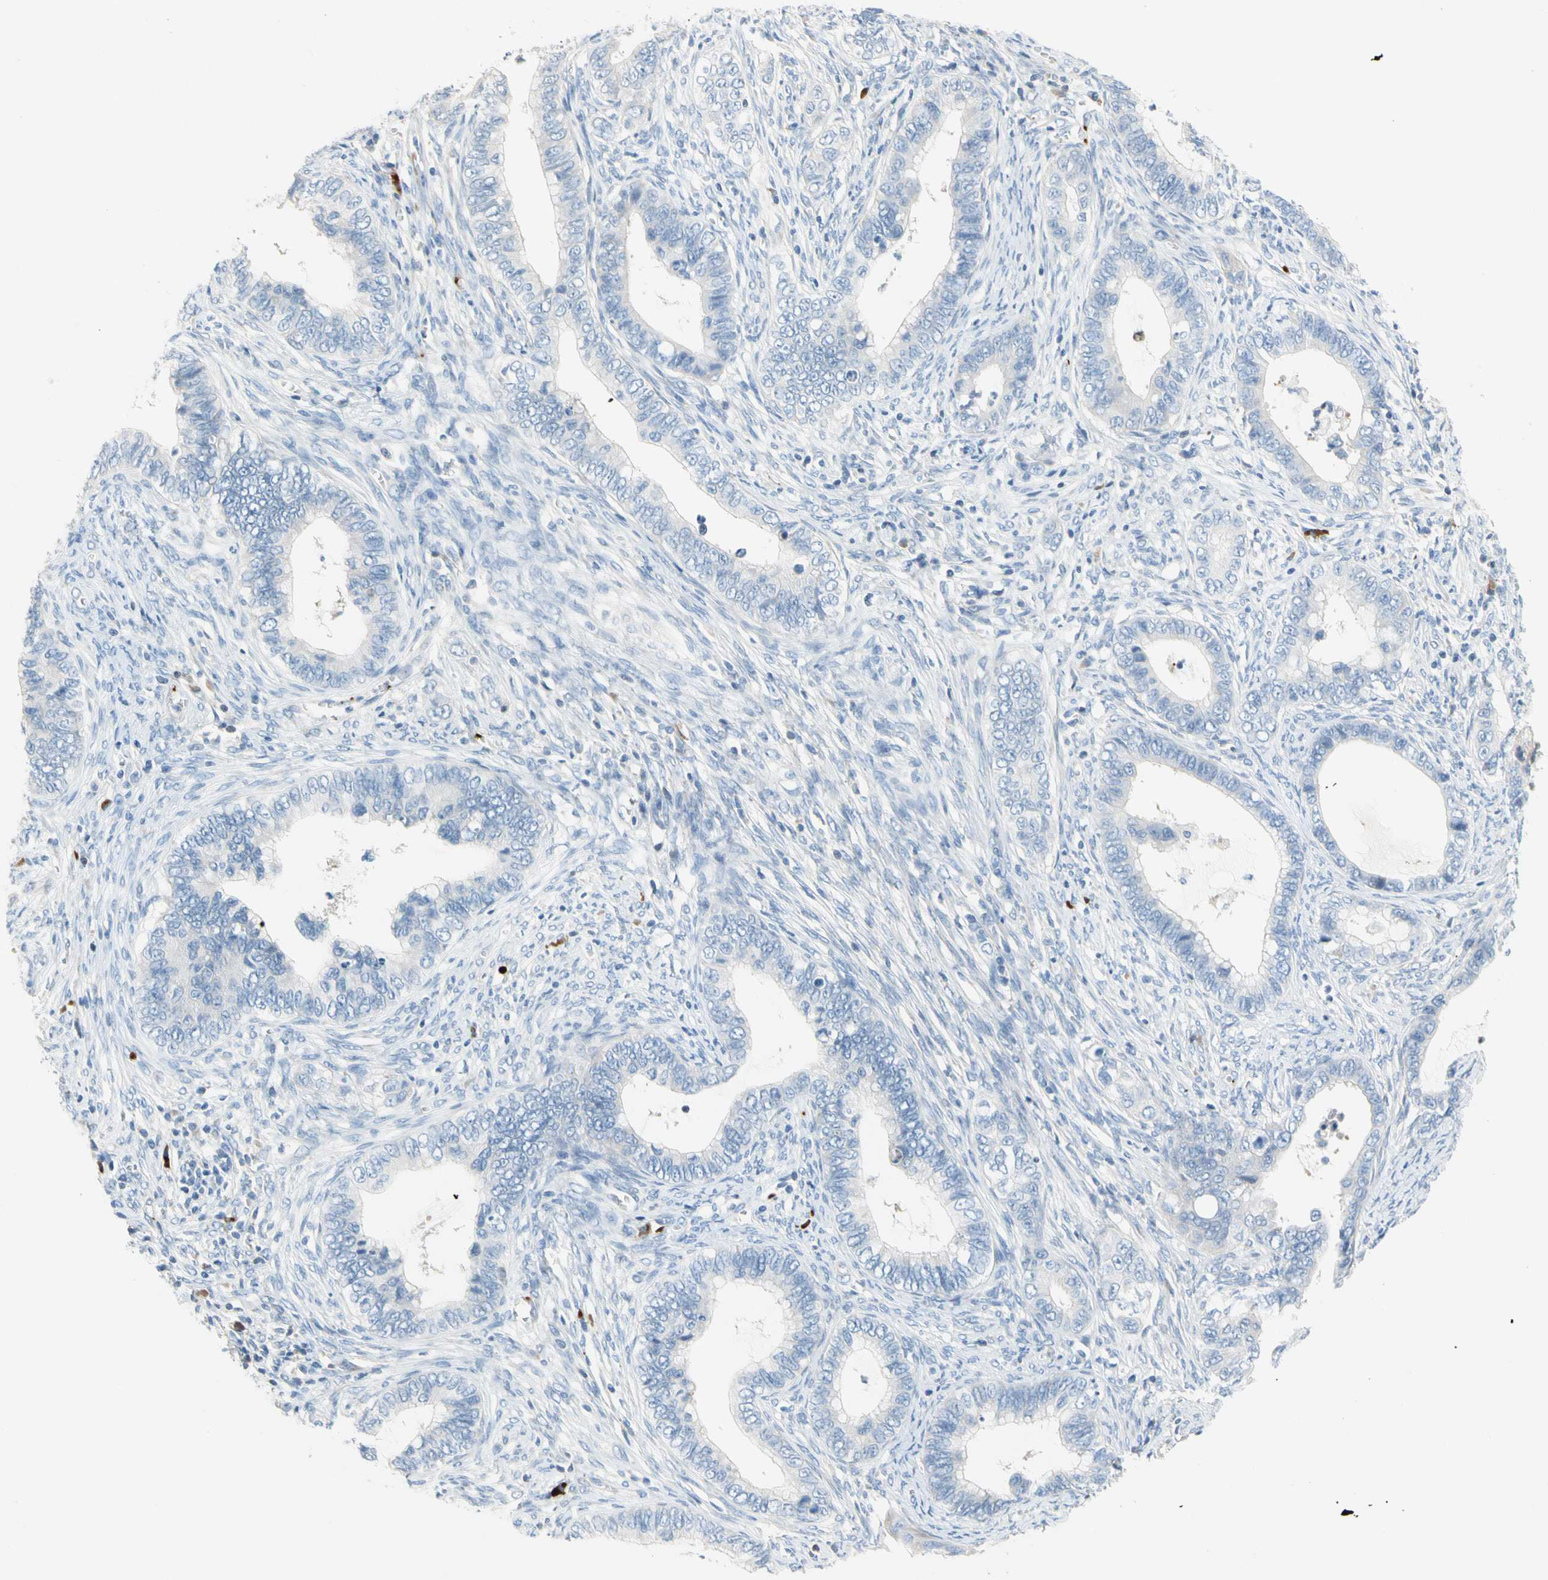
{"staining": {"intensity": "negative", "quantity": "none", "location": "none"}, "tissue": "cervical cancer", "cell_type": "Tumor cells", "image_type": "cancer", "snomed": [{"axis": "morphology", "description": "Adenocarcinoma, NOS"}, {"axis": "topography", "description": "Cervix"}], "caption": "This is a histopathology image of immunohistochemistry staining of adenocarcinoma (cervical), which shows no staining in tumor cells.", "gene": "PPBP", "patient": {"sex": "female", "age": 44}}